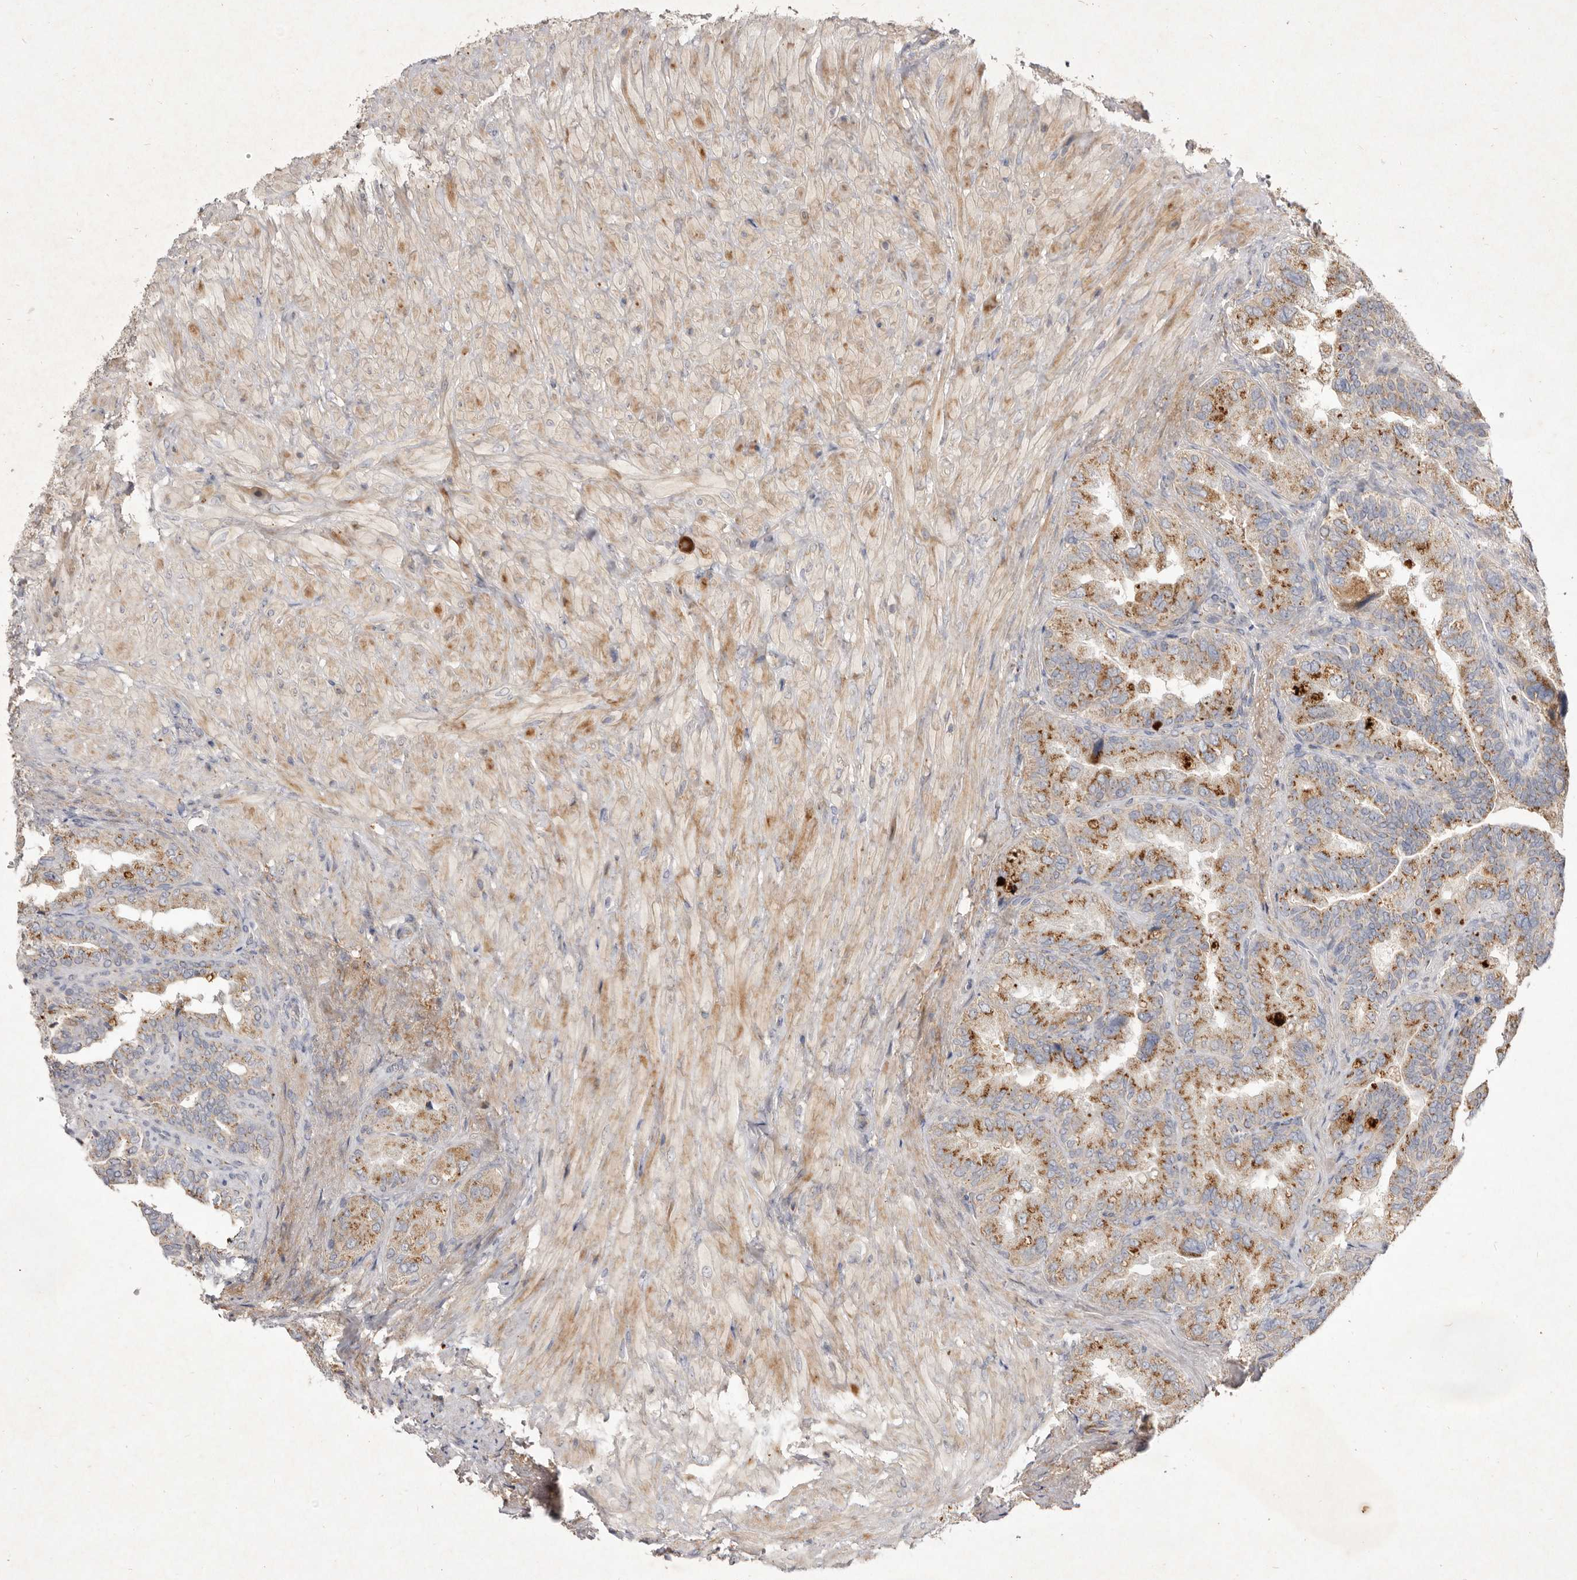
{"staining": {"intensity": "moderate", "quantity": ">75%", "location": "cytoplasmic/membranous"}, "tissue": "seminal vesicle", "cell_type": "Glandular cells", "image_type": "normal", "snomed": [{"axis": "morphology", "description": "Normal tissue, NOS"}, {"axis": "topography", "description": "Seminal veicle"}, {"axis": "topography", "description": "Peripheral nerve tissue"}], "caption": "The image reveals immunohistochemical staining of unremarkable seminal vesicle. There is moderate cytoplasmic/membranous staining is appreciated in approximately >75% of glandular cells.", "gene": "USP24", "patient": {"sex": "male", "age": 63}}